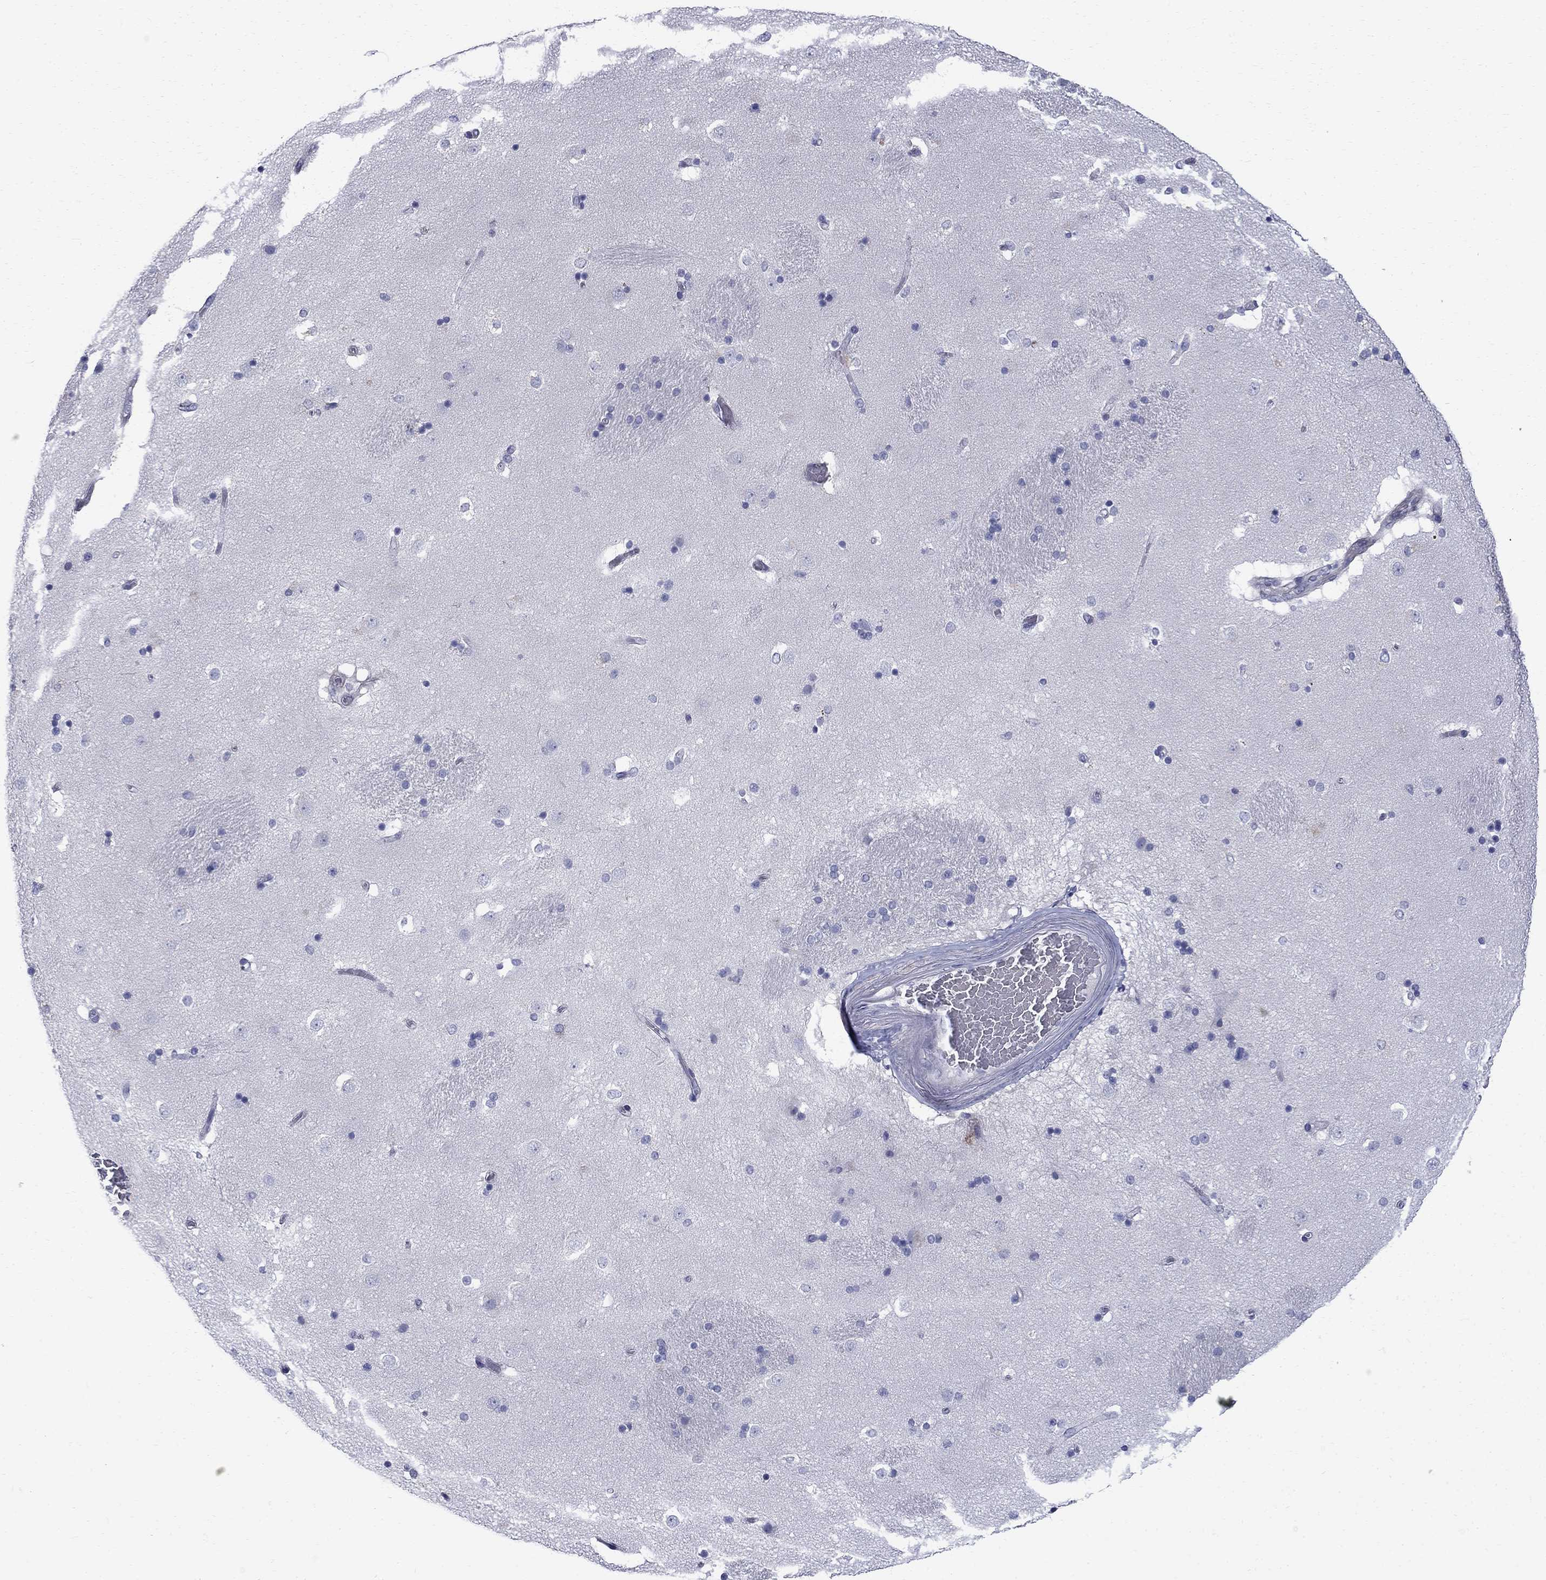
{"staining": {"intensity": "negative", "quantity": "none", "location": "none"}, "tissue": "caudate", "cell_type": "Glial cells", "image_type": "normal", "snomed": [{"axis": "morphology", "description": "Normal tissue, NOS"}, {"axis": "topography", "description": "Lateral ventricle wall"}], "caption": "Immunohistochemical staining of normal caudate shows no significant expression in glial cells.", "gene": "SERPINB2", "patient": {"sex": "male", "age": 51}}